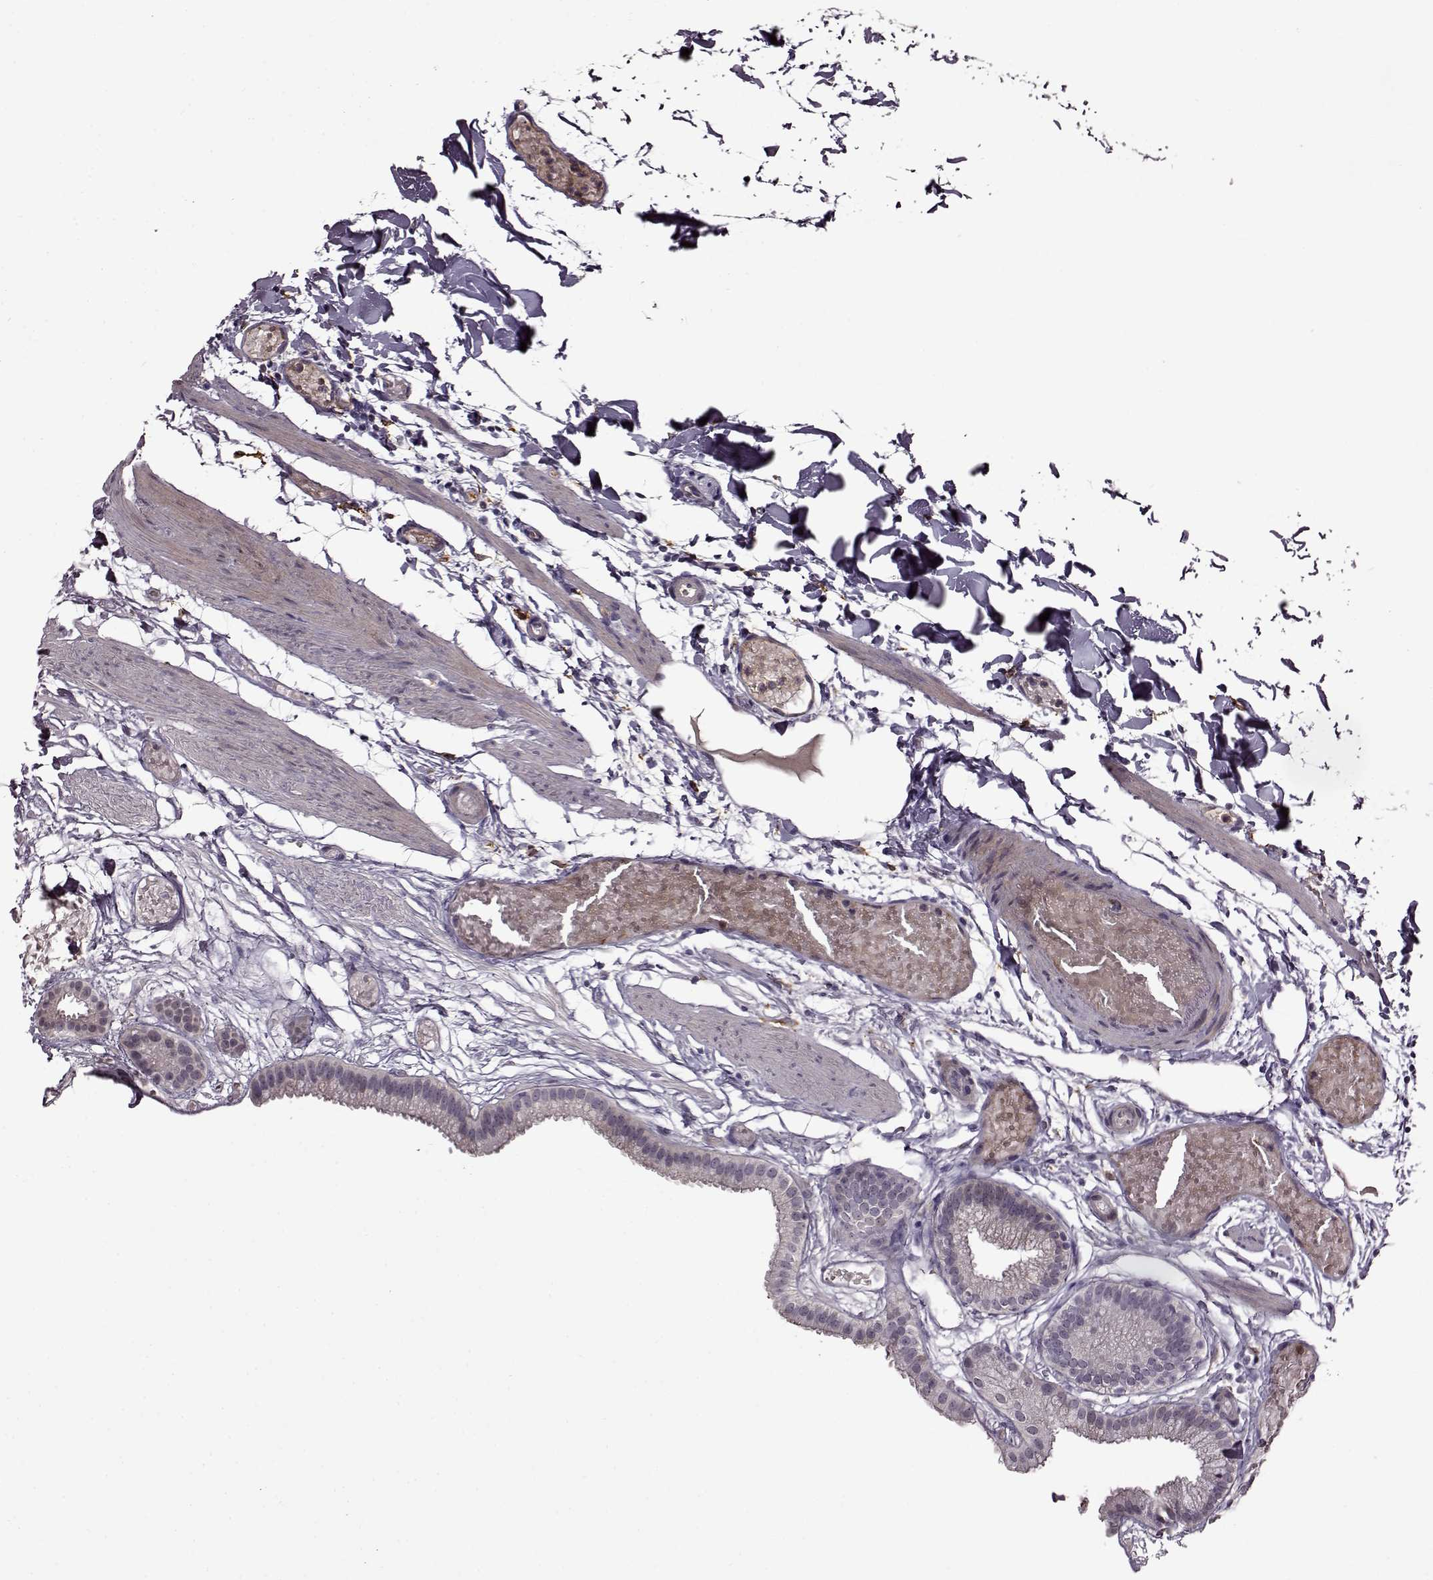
{"staining": {"intensity": "weak", "quantity": ">75%", "location": "cytoplasmic/membranous"}, "tissue": "gallbladder", "cell_type": "Glandular cells", "image_type": "normal", "snomed": [{"axis": "morphology", "description": "Normal tissue, NOS"}, {"axis": "topography", "description": "Gallbladder"}], "caption": "Gallbladder stained with DAB (3,3'-diaminobenzidine) immunohistochemistry (IHC) reveals low levels of weak cytoplasmic/membranous staining in approximately >75% of glandular cells.", "gene": "MTSS1", "patient": {"sex": "female", "age": 45}}